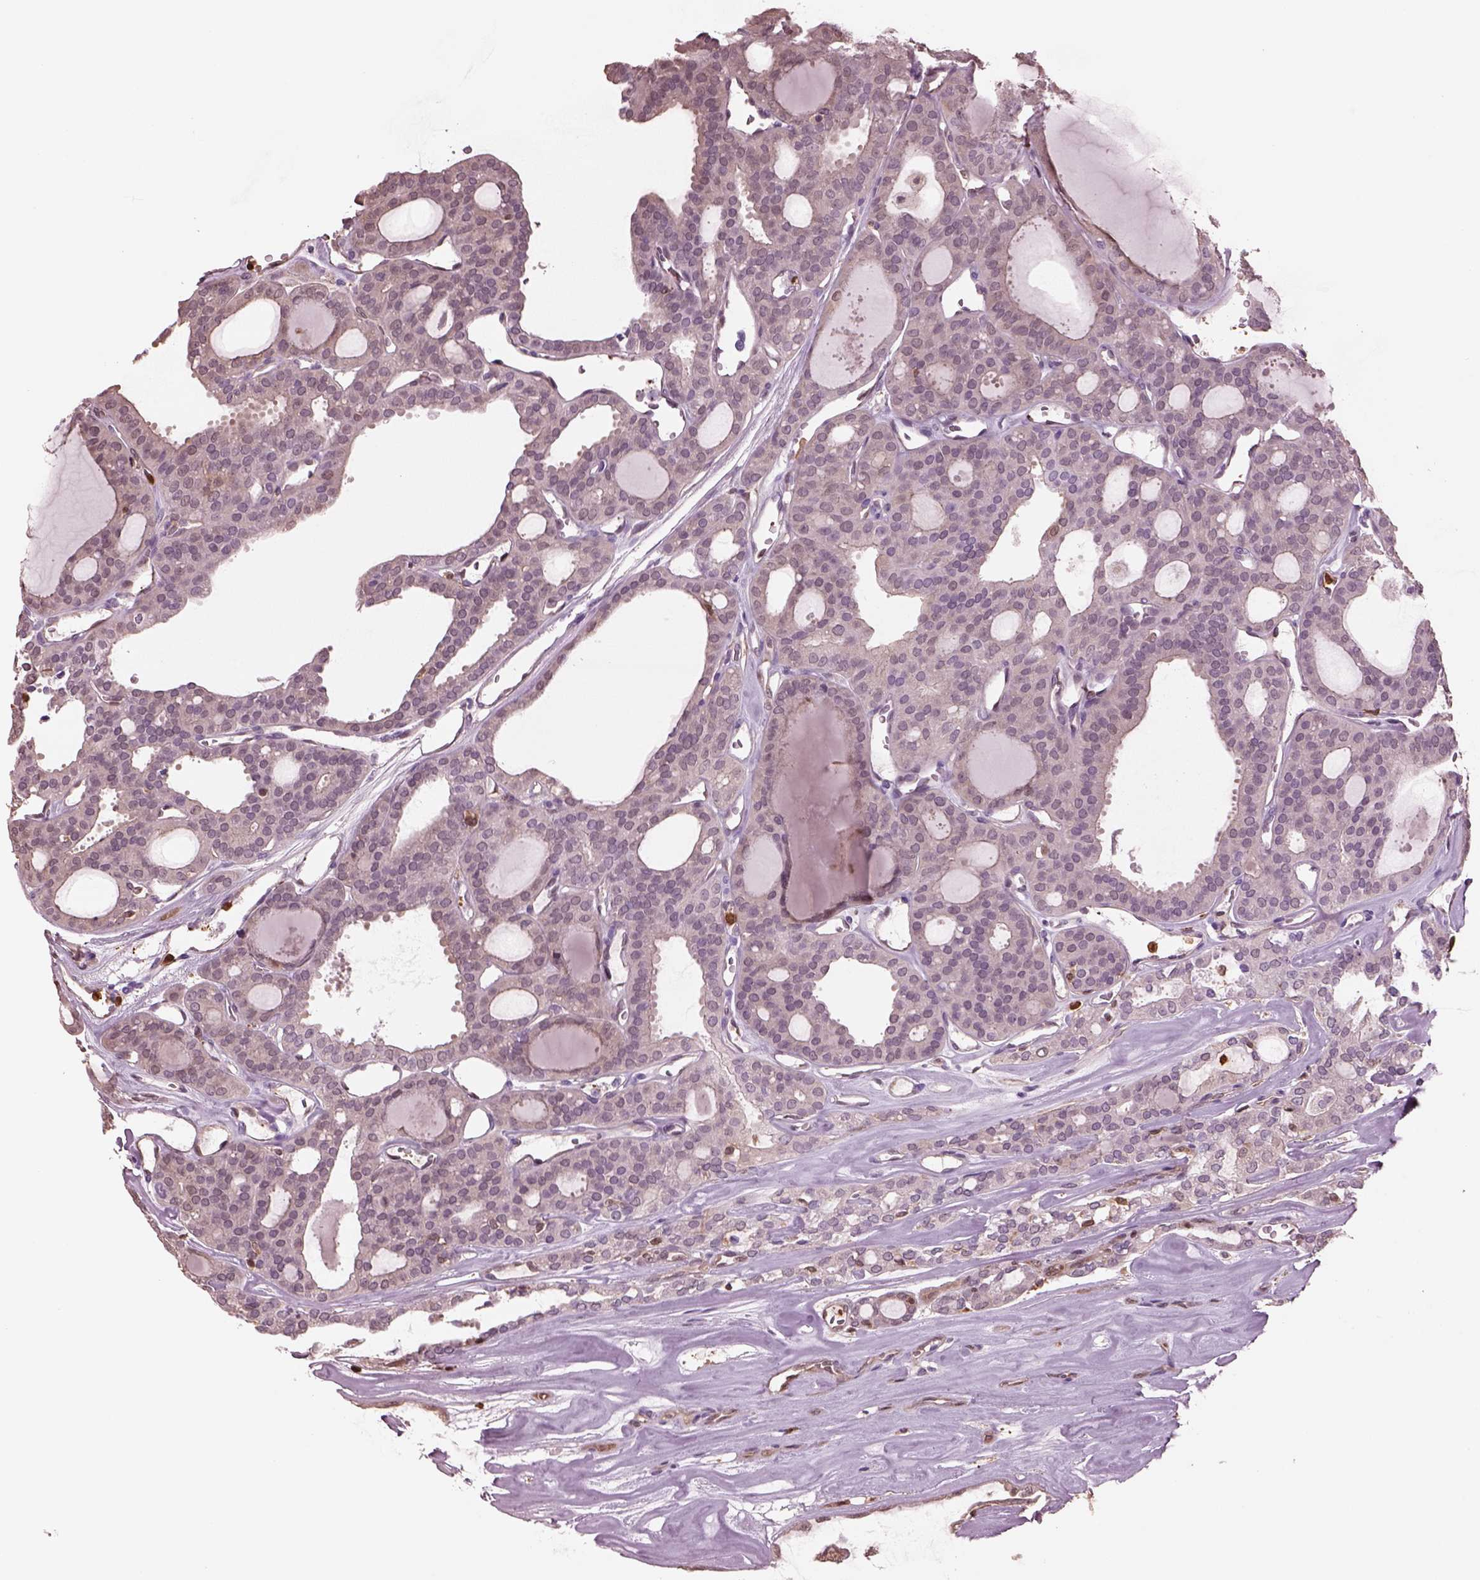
{"staining": {"intensity": "weak", "quantity": "25%-75%", "location": "cytoplasmic/membranous"}, "tissue": "thyroid cancer", "cell_type": "Tumor cells", "image_type": "cancer", "snomed": [{"axis": "morphology", "description": "Follicular adenoma carcinoma, NOS"}, {"axis": "topography", "description": "Thyroid gland"}], "caption": "Thyroid cancer (follicular adenoma carcinoma) stained for a protein reveals weak cytoplasmic/membranous positivity in tumor cells.", "gene": "IL31RA", "patient": {"sex": "male", "age": 75}}